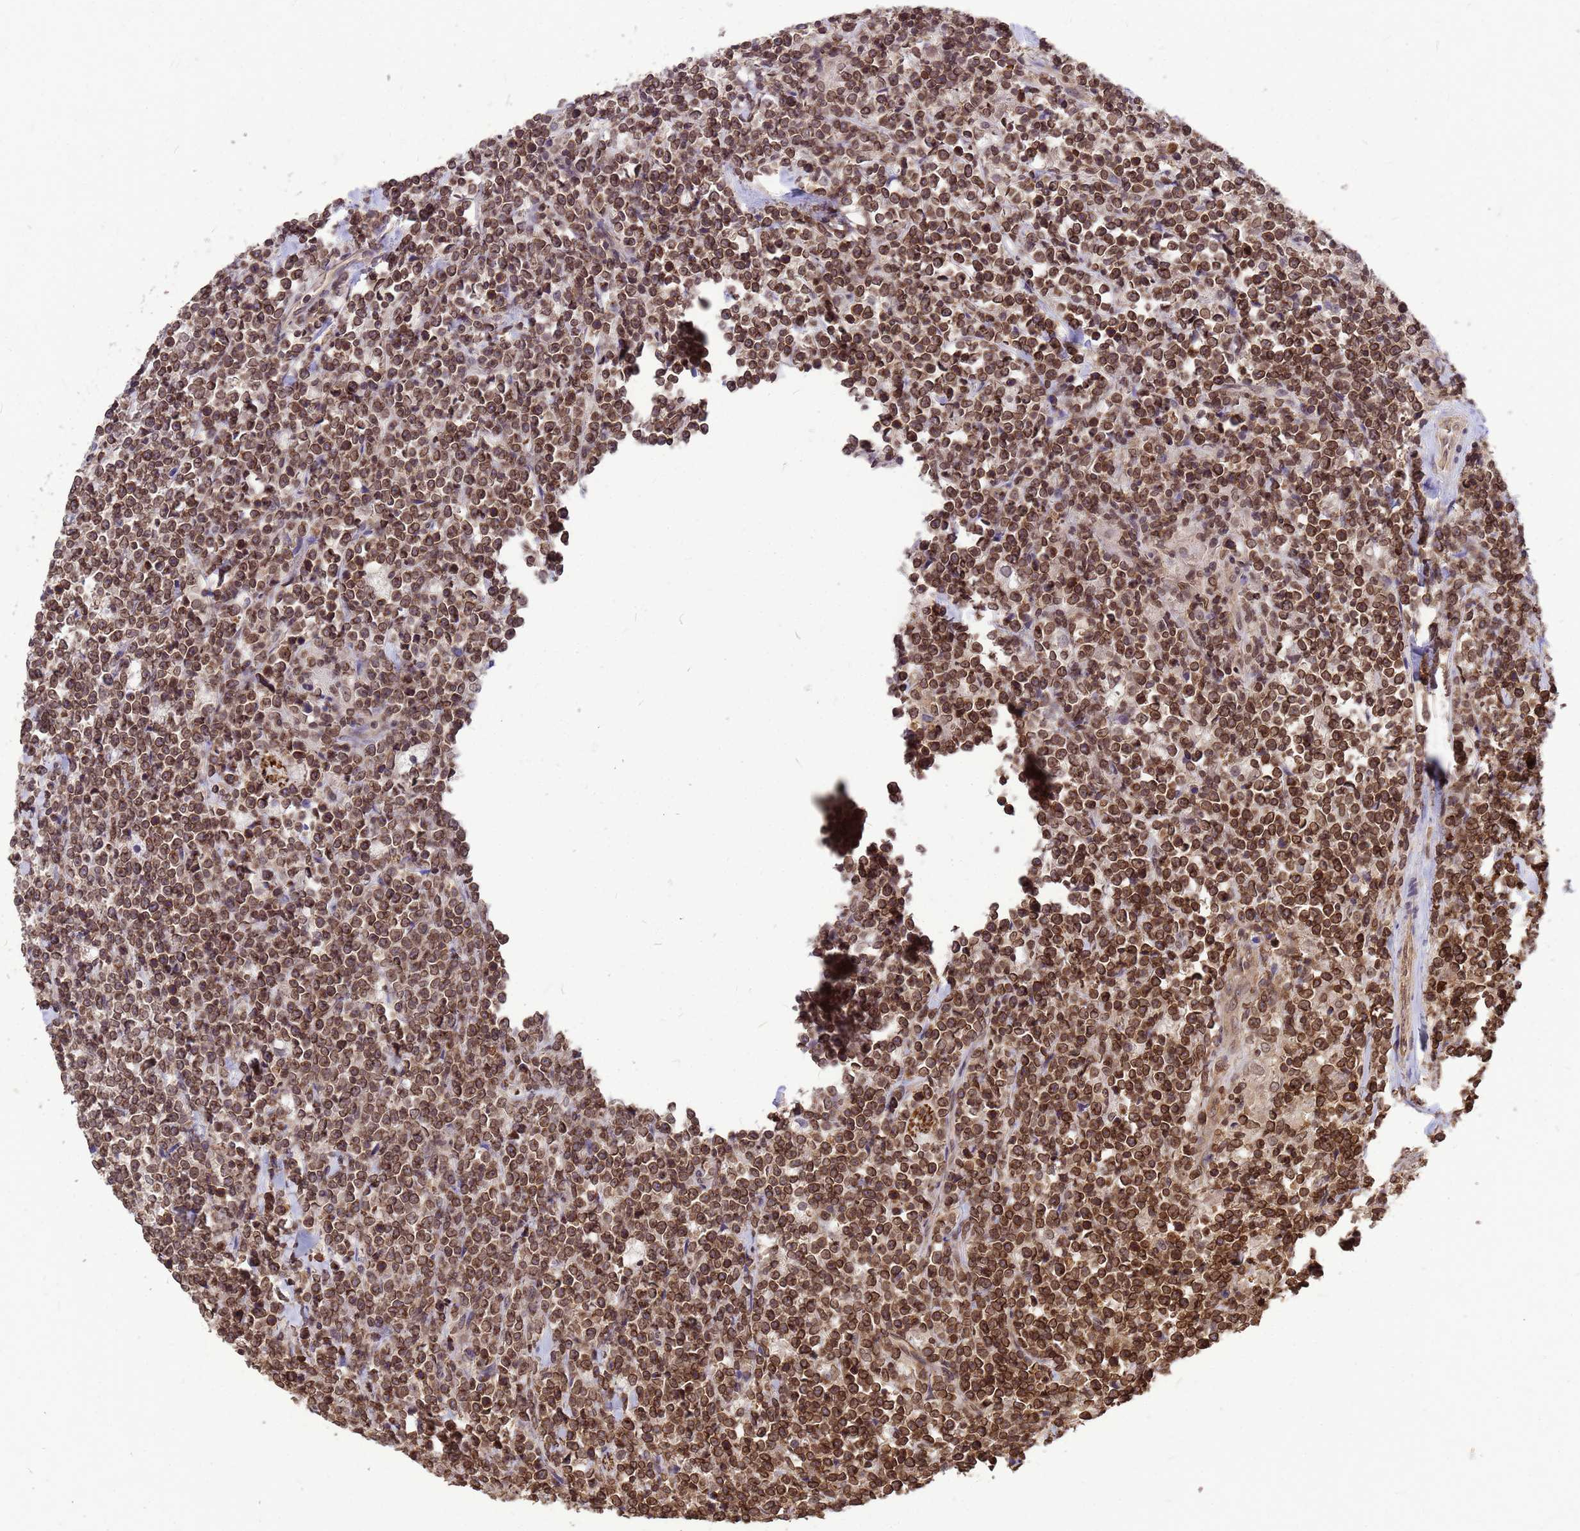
{"staining": {"intensity": "moderate", "quantity": ">75%", "location": "cytoplasmic/membranous,nuclear"}, "tissue": "lymphoma", "cell_type": "Tumor cells", "image_type": "cancer", "snomed": [{"axis": "morphology", "description": "Malignant lymphoma, non-Hodgkin's type, High grade"}, {"axis": "topography", "description": "Small intestine"}], "caption": "This is an image of IHC staining of lymphoma, which shows moderate staining in the cytoplasmic/membranous and nuclear of tumor cells.", "gene": "C1orf35", "patient": {"sex": "male", "age": 8}}